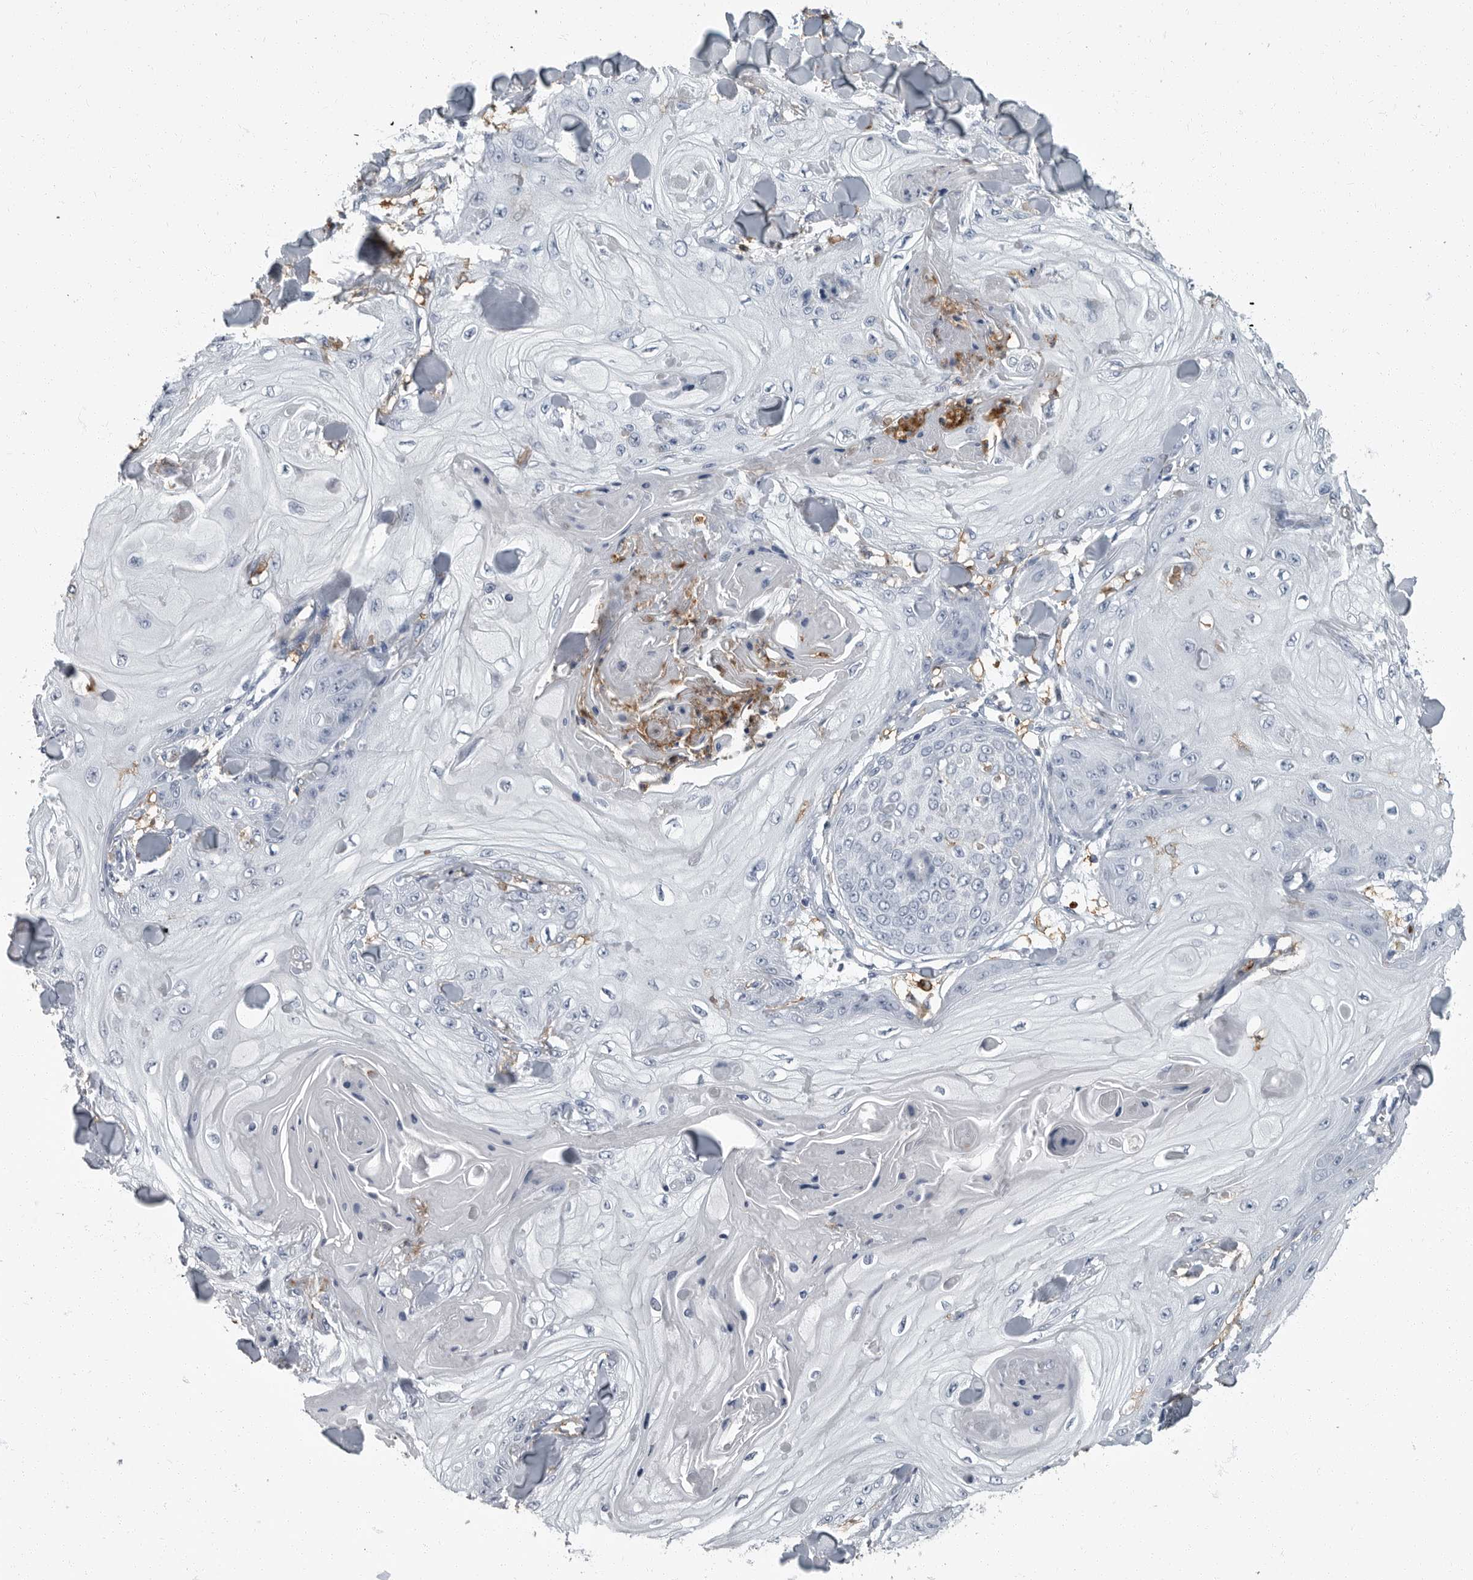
{"staining": {"intensity": "negative", "quantity": "none", "location": "none"}, "tissue": "skin cancer", "cell_type": "Tumor cells", "image_type": "cancer", "snomed": [{"axis": "morphology", "description": "Squamous cell carcinoma, NOS"}, {"axis": "topography", "description": "Skin"}], "caption": "Tumor cells show no significant staining in skin squamous cell carcinoma.", "gene": "FCER1G", "patient": {"sex": "male", "age": 74}}